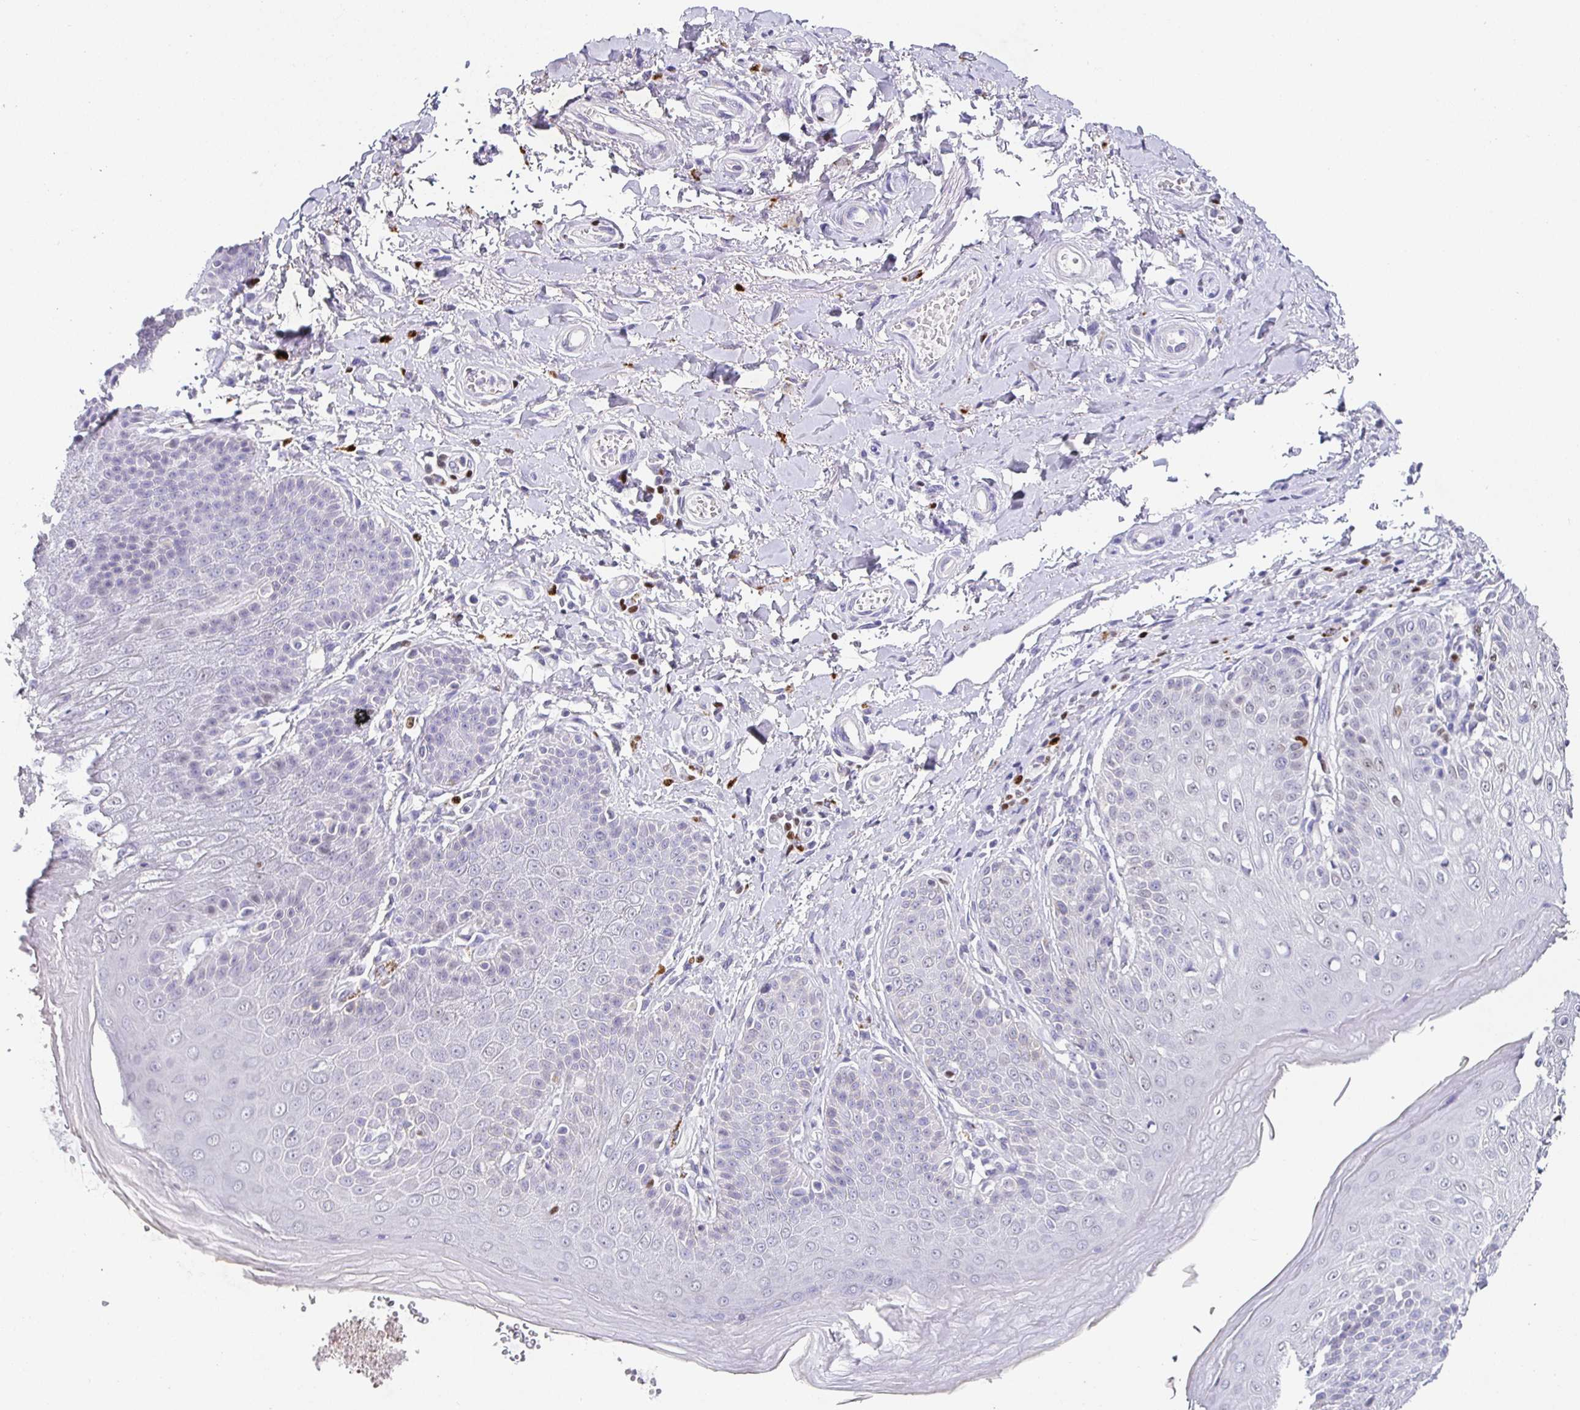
{"staining": {"intensity": "moderate", "quantity": "<25%", "location": "cytoplasmic/membranous"}, "tissue": "skin", "cell_type": "Epidermal cells", "image_type": "normal", "snomed": [{"axis": "morphology", "description": "Normal tissue, NOS"}, {"axis": "topography", "description": "Peripheral nerve tissue"}], "caption": "IHC of benign human skin displays low levels of moderate cytoplasmic/membranous expression in about <25% of epidermal cells.", "gene": "SATB1", "patient": {"sex": "male", "age": 51}}